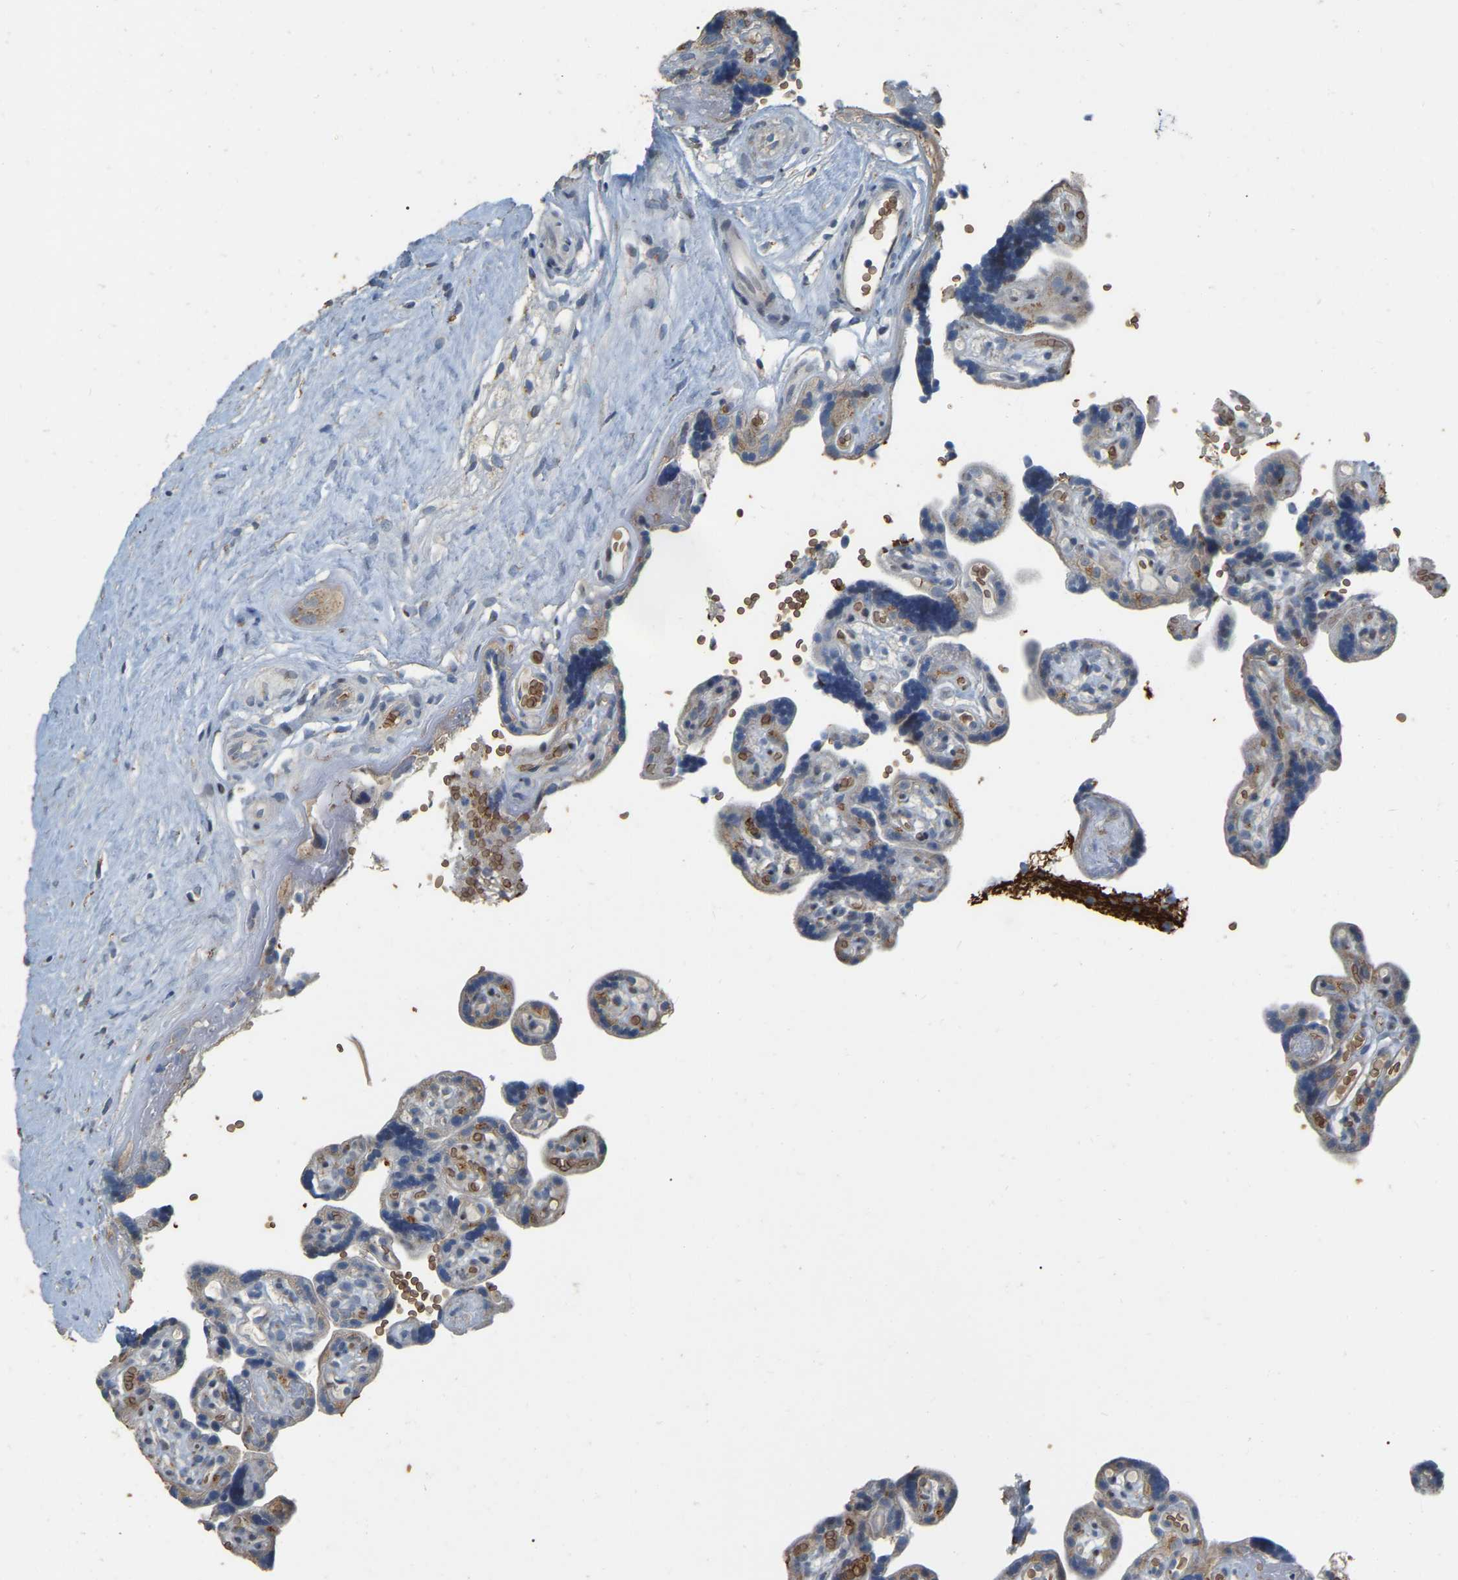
{"staining": {"intensity": "moderate", "quantity": ">75%", "location": "cytoplasmic/membranous"}, "tissue": "placenta", "cell_type": "Decidual cells", "image_type": "normal", "snomed": [{"axis": "morphology", "description": "Normal tissue, NOS"}, {"axis": "topography", "description": "Placenta"}], "caption": "This micrograph reveals immunohistochemistry (IHC) staining of normal placenta, with medium moderate cytoplasmic/membranous expression in approximately >75% of decidual cells.", "gene": "CFAP298", "patient": {"sex": "female", "age": 30}}